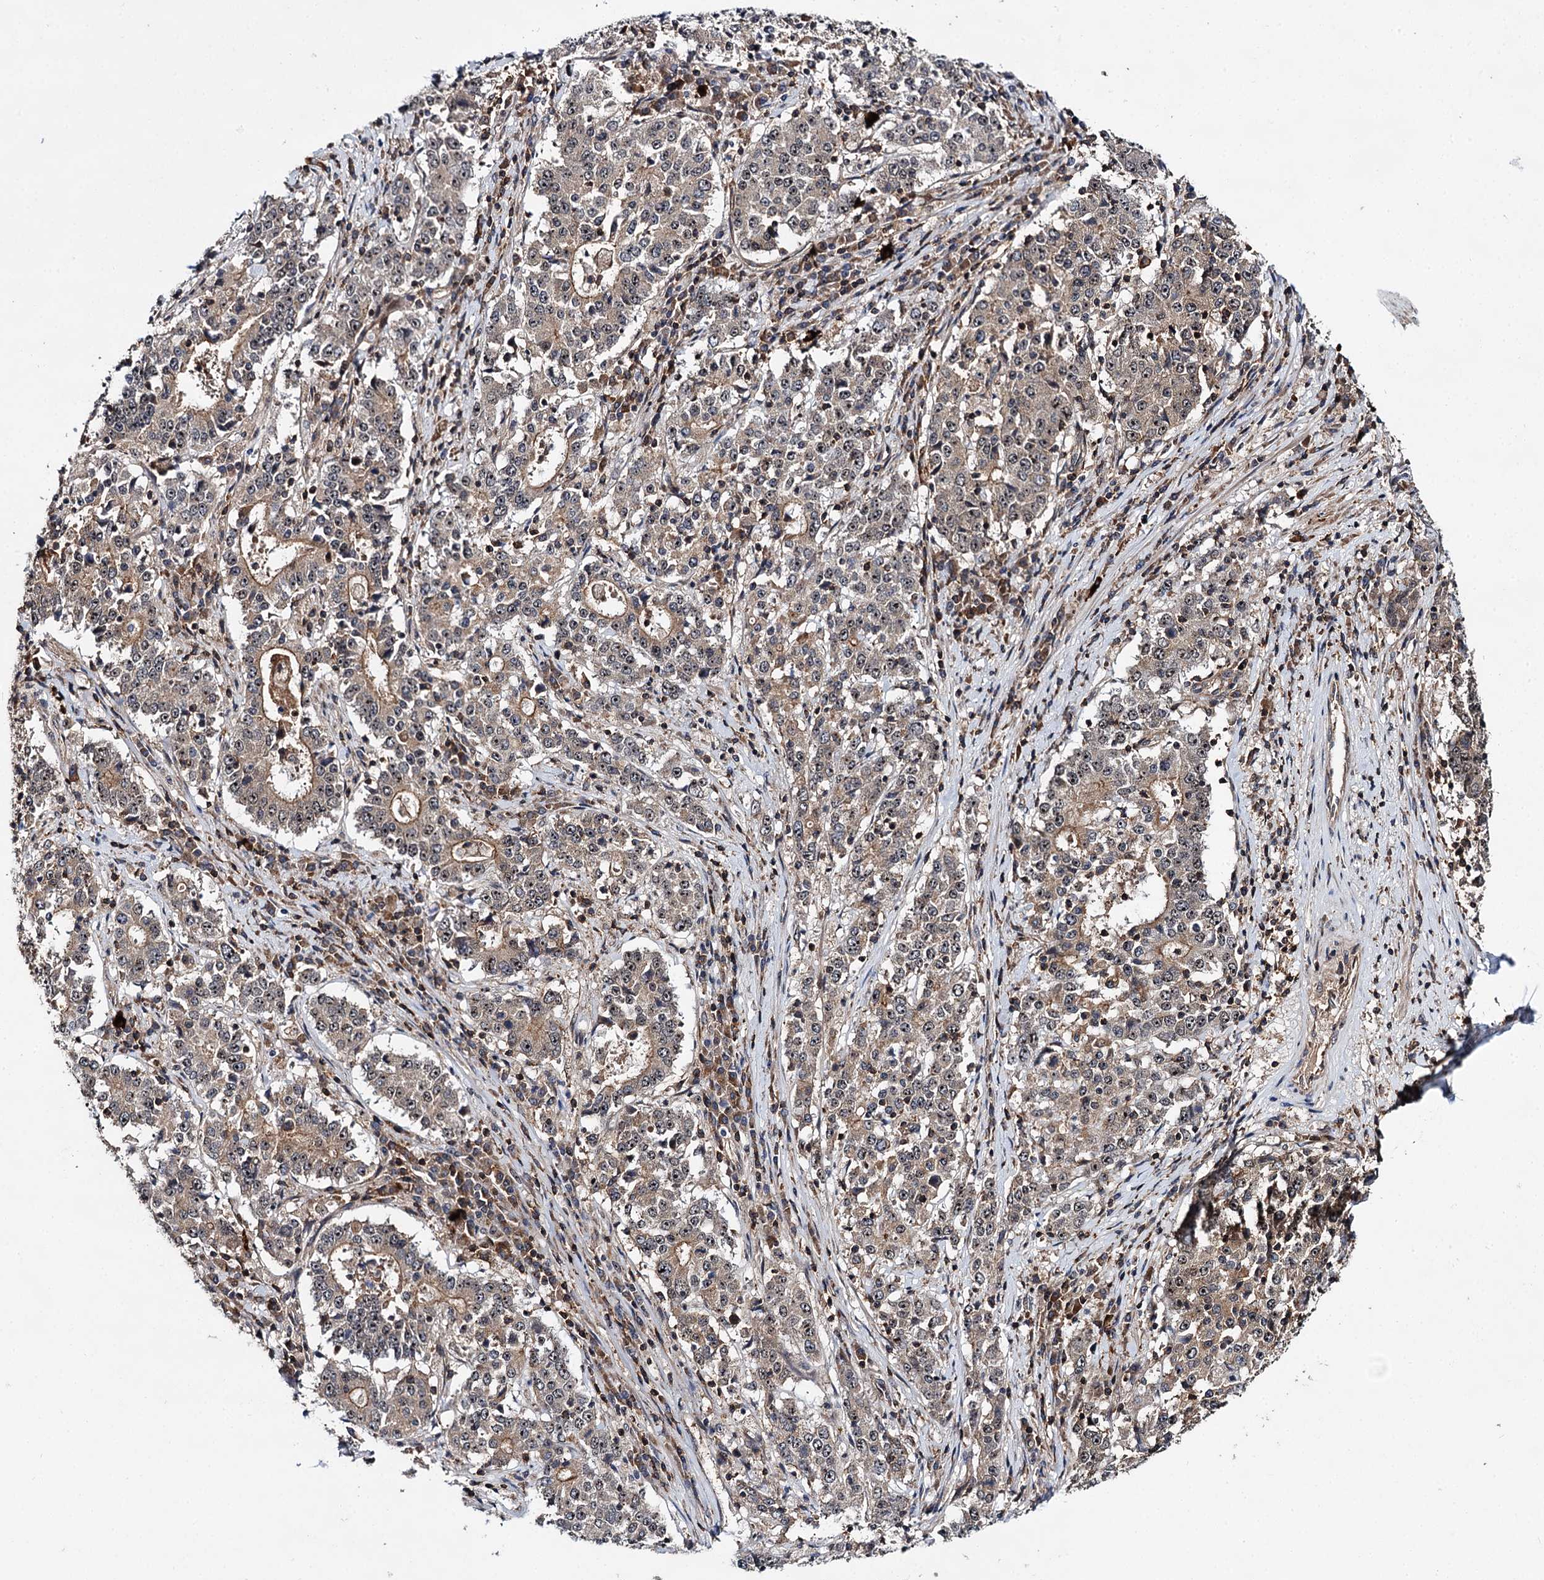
{"staining": {"intensity": "weak", "quantity": "25%-75%", "location": "cytoplasmic/membranous,nuclear"}, "tissue": "stomach cancer", "cell_type": "Tumor cells", "image_type": "cancer", "snomed": [{"axis": "morphology", "description": "Adenocarcinoma, NOS"}, {"axis": "topography", "description": "Stomach"}], "caption": "IHC (DAB (3,3'-diaminobenzidine)) staining of human adenocarcinoma (stomach) exhibits weak cytoplasmic/membranous and nuclear protein positivity in approximately 25%-75% of tumor cells.", "gene": "ABLIM1", "patient": {"sex": "male", "age": 59}}